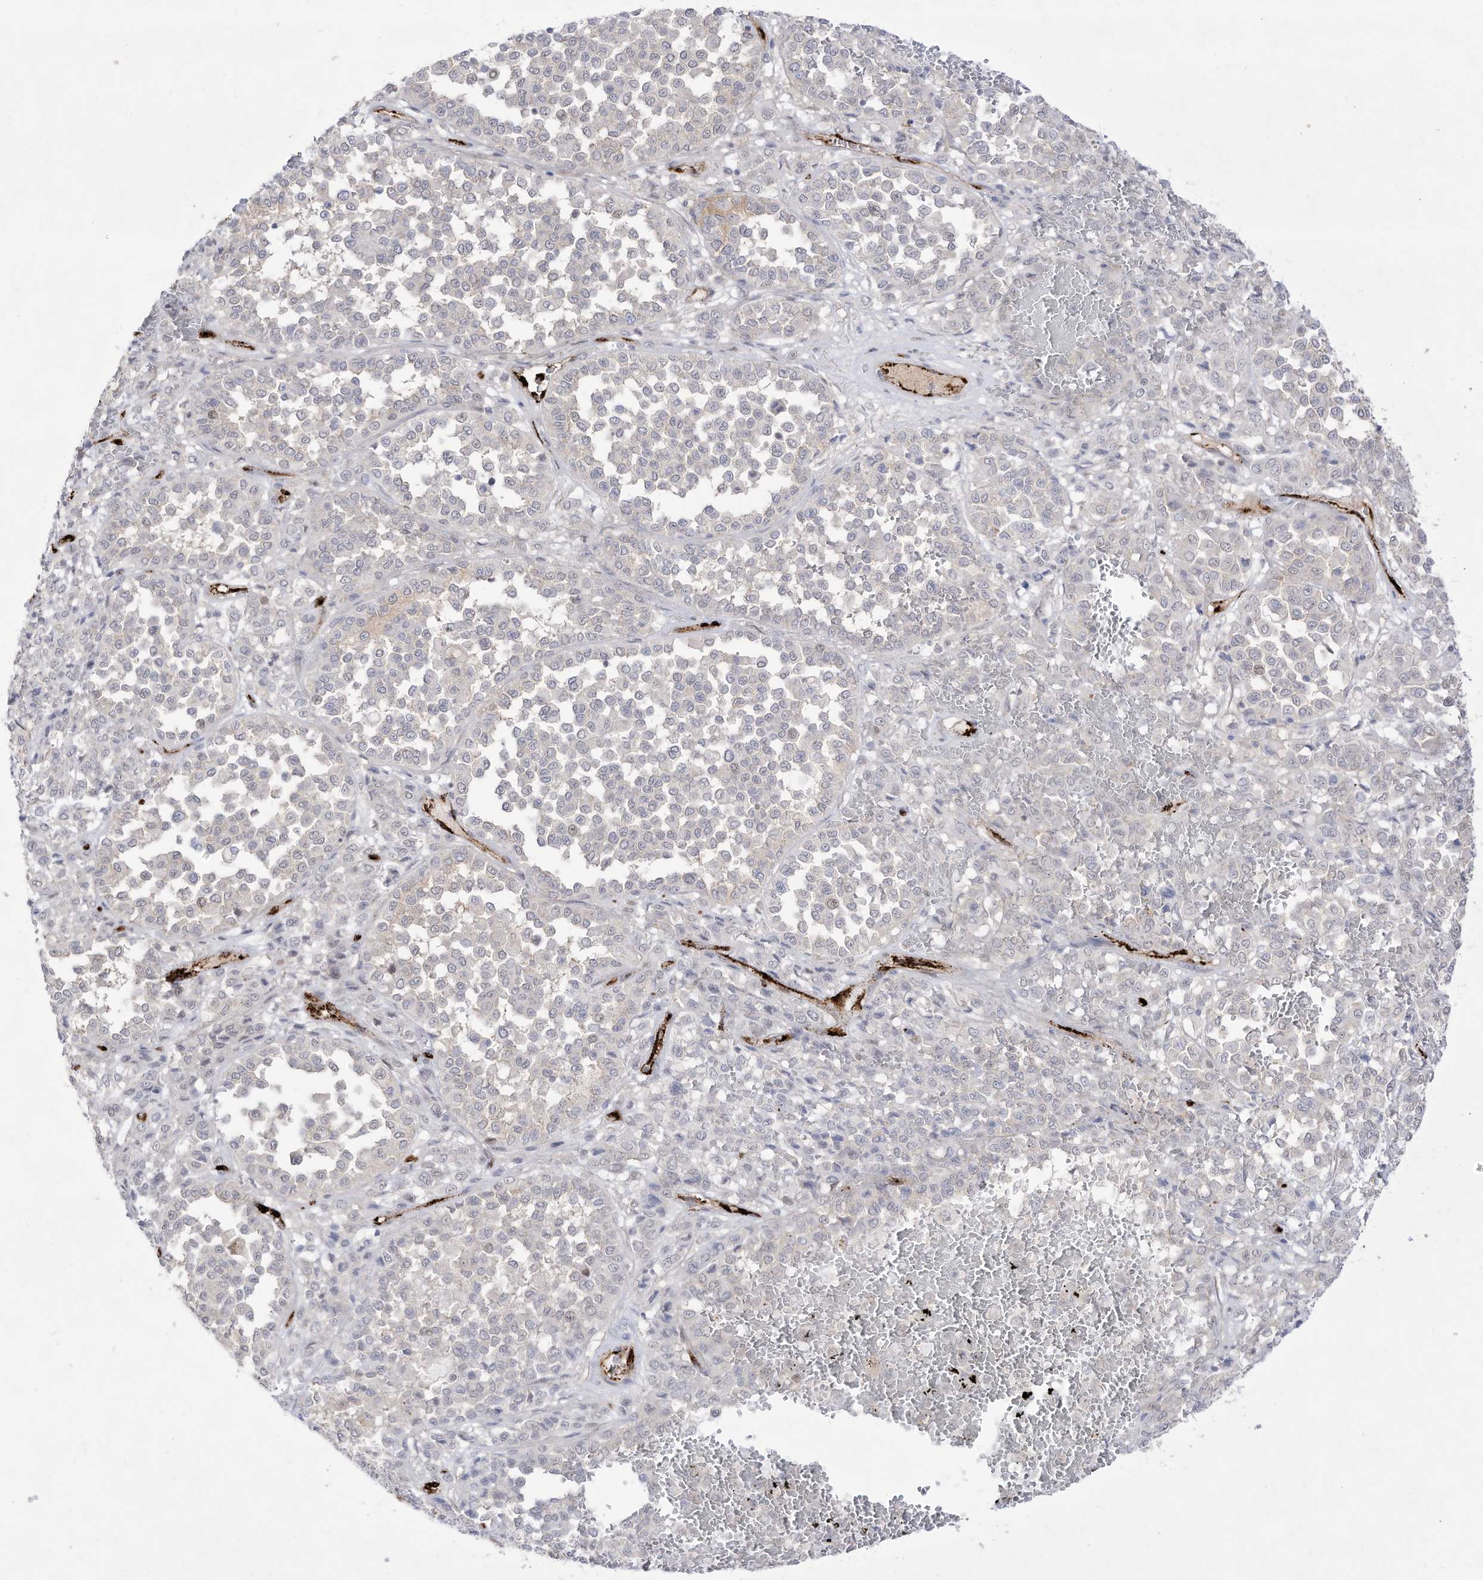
{"staining": {"intensity": "negative", "quantity": "none", "location": "none"}, "tissue": "melanoma", "cell_type": "Tumor cells", "image_type": "cancer", "snomed": [{"axis": "morphology", "description": "Malignant melanoma, Metastatic site"}, {"axis": "topography", "description": "Pancreas"}], "caption": "DAB (3,3'-diaminobenzidine) immunohistochemical staining of melanoma reveals no significant staining in tumor cells.", "gene": "ZGRF1", "patient": {"sex": "female", "age": 30}}